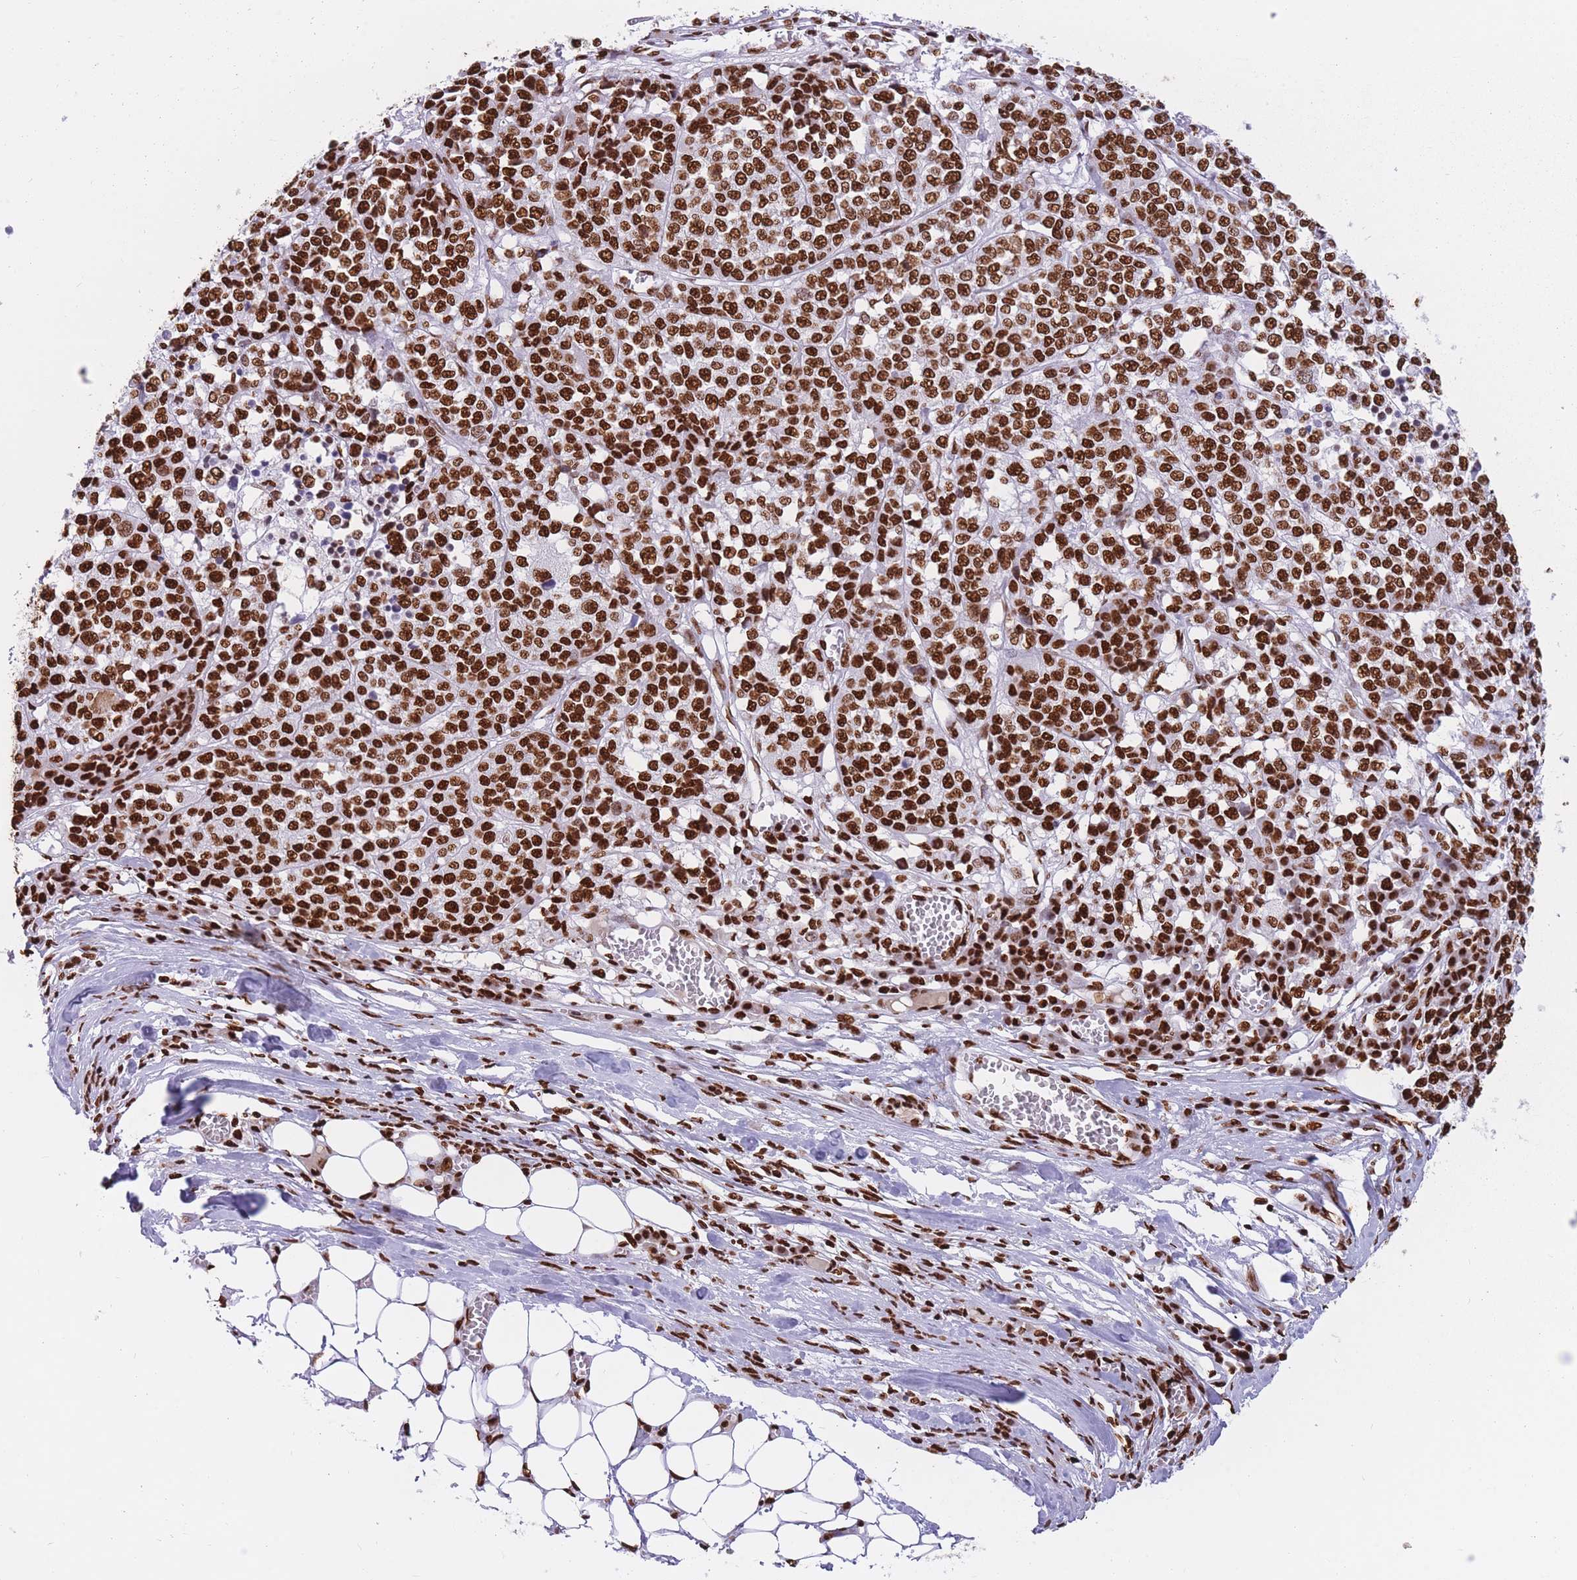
{"staining": {"intensity": "strong", "quantity": ">75%", "location": "nuclear"}, "tissue": "melanoma", "cell_type": "Tumor cells", "image_type": "cancer", "snomed": [{"axis": "morphology", "description": "Malignant melanoma, Metastatic site"}, {"axis": "topography", "description": "Lymph node"}], "caption": "Strong nuclear positivity for a protein is appreciated in about >75% of tumor cells of malignant melanoma (metastatic site) using immunohistochemistry (IHC).", "gene": "HNRNPUL1", "patient": {"sex": "male", "age": 44}}